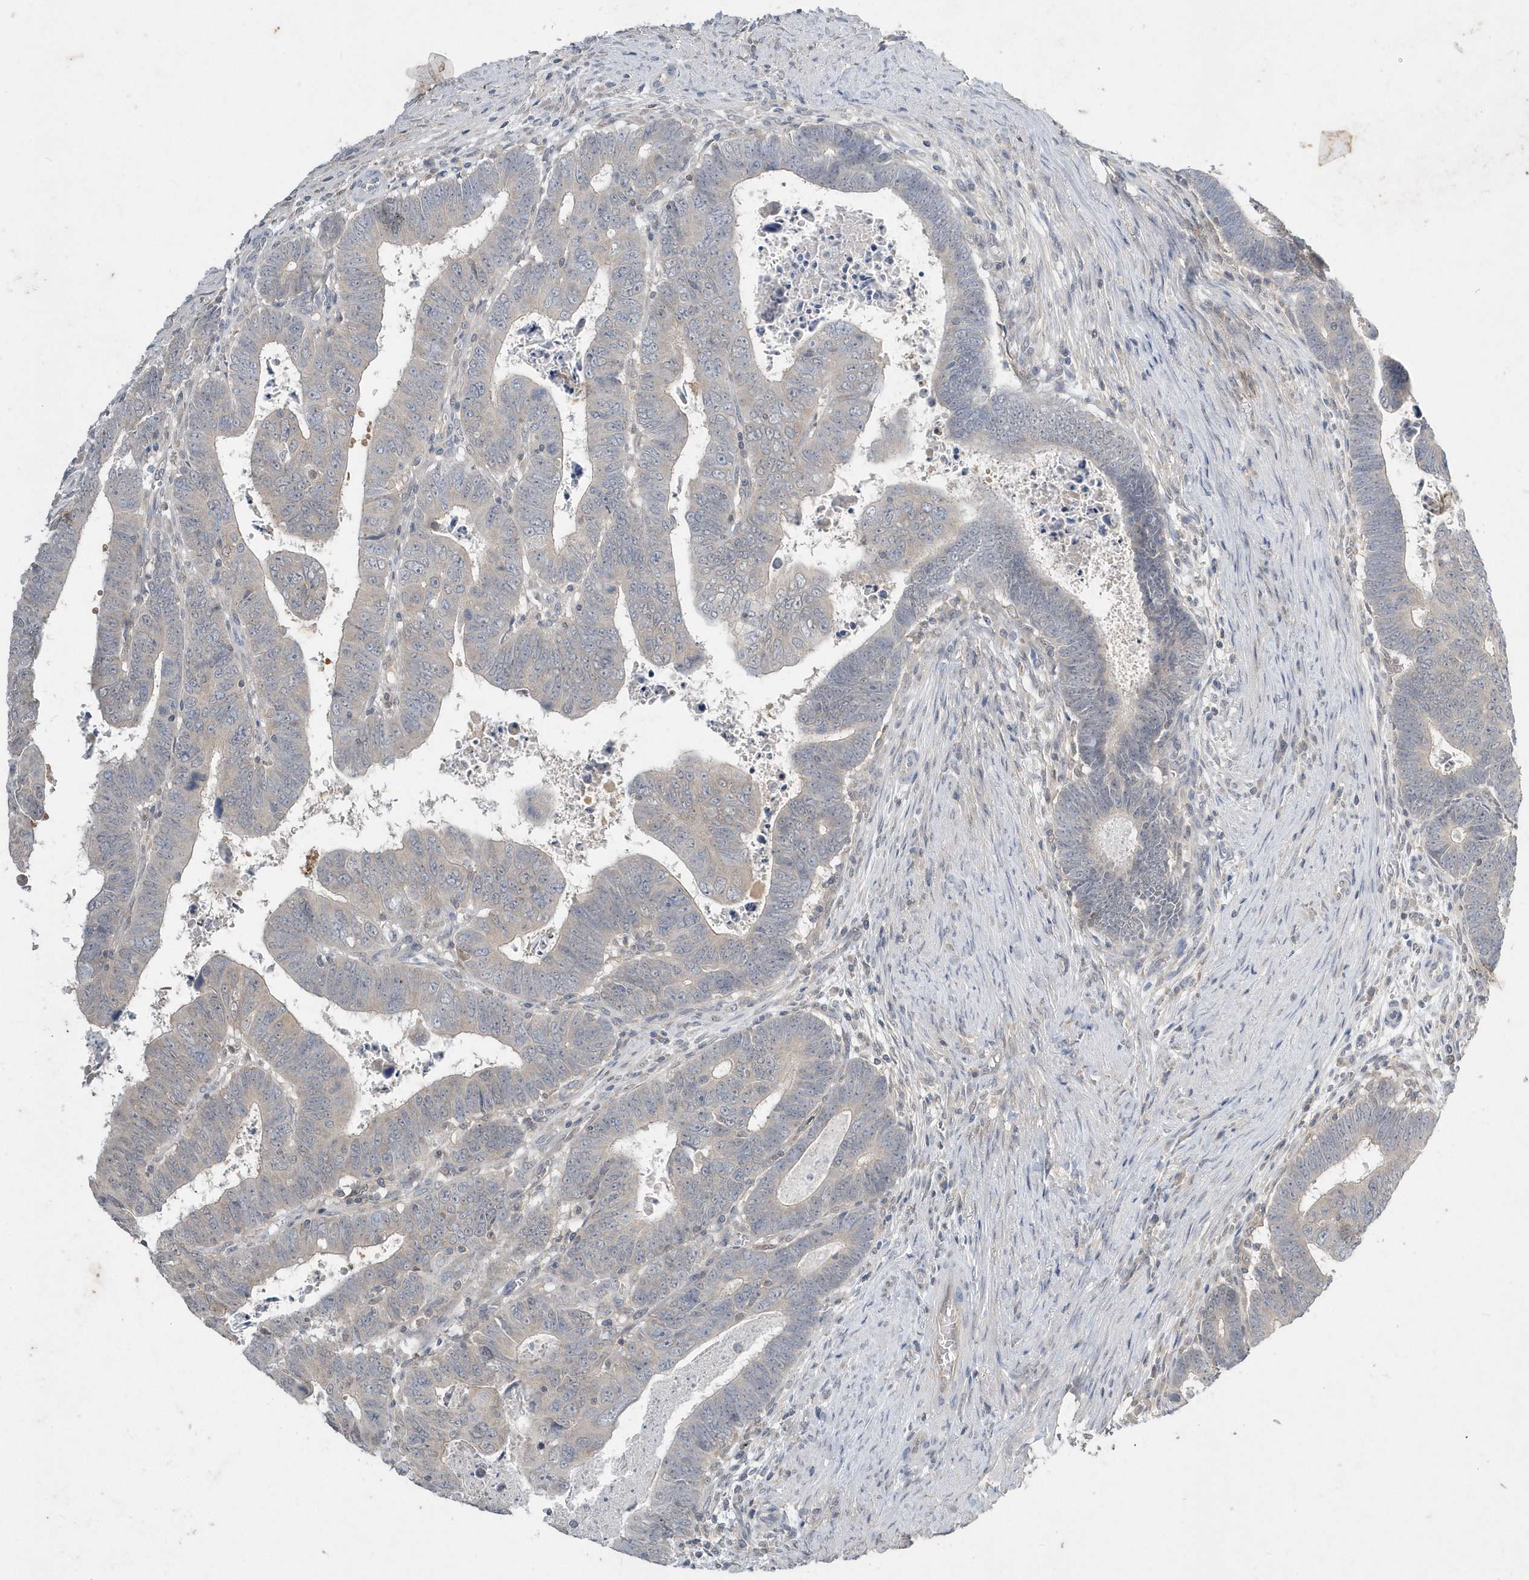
{"staining": {"intensity": "negative", "quantity": "none", "location": "none"}, "tissue": "colorectal cancer", "cell_type": "Tumor cells", "image_type": "cancer", "snomed": [{"axis": "morphology", "description": "Normal tissue, NOS"}, {"axis": "morphology", "description": "Adenocarcinoma, NOS"}, {"axis": "topography", "description": "Rectum"}], "caption": "This is an immunohistochemistry micrograph of human colorectal cancer (adenocarcinoma). There is no staining in tumor cells.", "gene": "AKR7A2", "patient": {"sex": "female", "age": 65}}